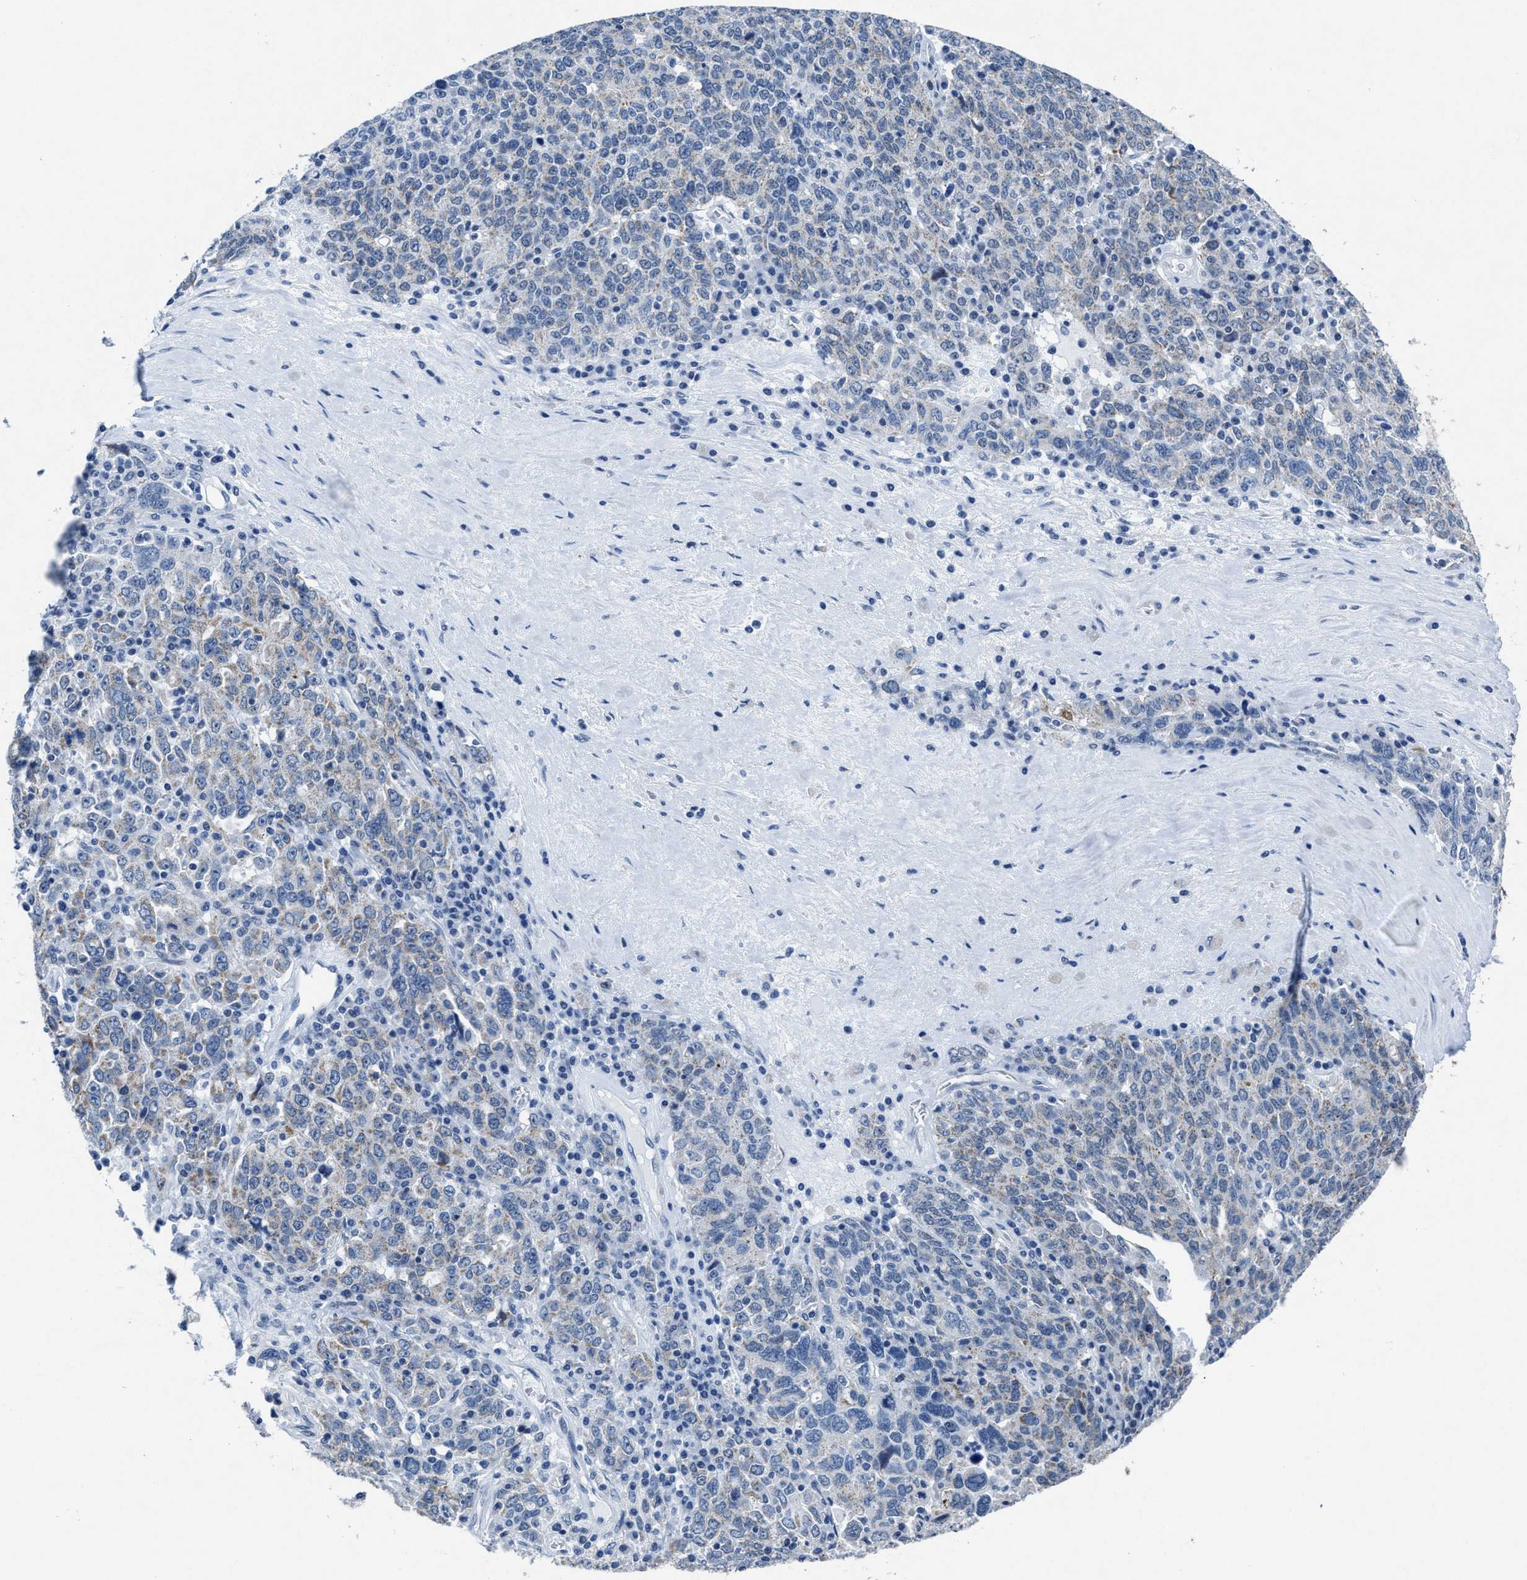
{"staining": {"intensity": "weak", "quantity": "<25%", "location": "cytoplasmic/membranous"}, "tissue": "ovarian cancer", "cell_type": "Tumor cells", "image_type": "cancer", "snomed": [{"axis": "morphology", "description": "Carcinoma, endometroid"}, {"axis": "topography", "description": "Ovary"}], "caption": "A high-resolution image shows immunohistochemistry staining of ovarian endometroid carcinoma, which exhibits no significant expression in tumor cells.", "gene": "ID3", "patient": {"sex": "female", "age": 62}}